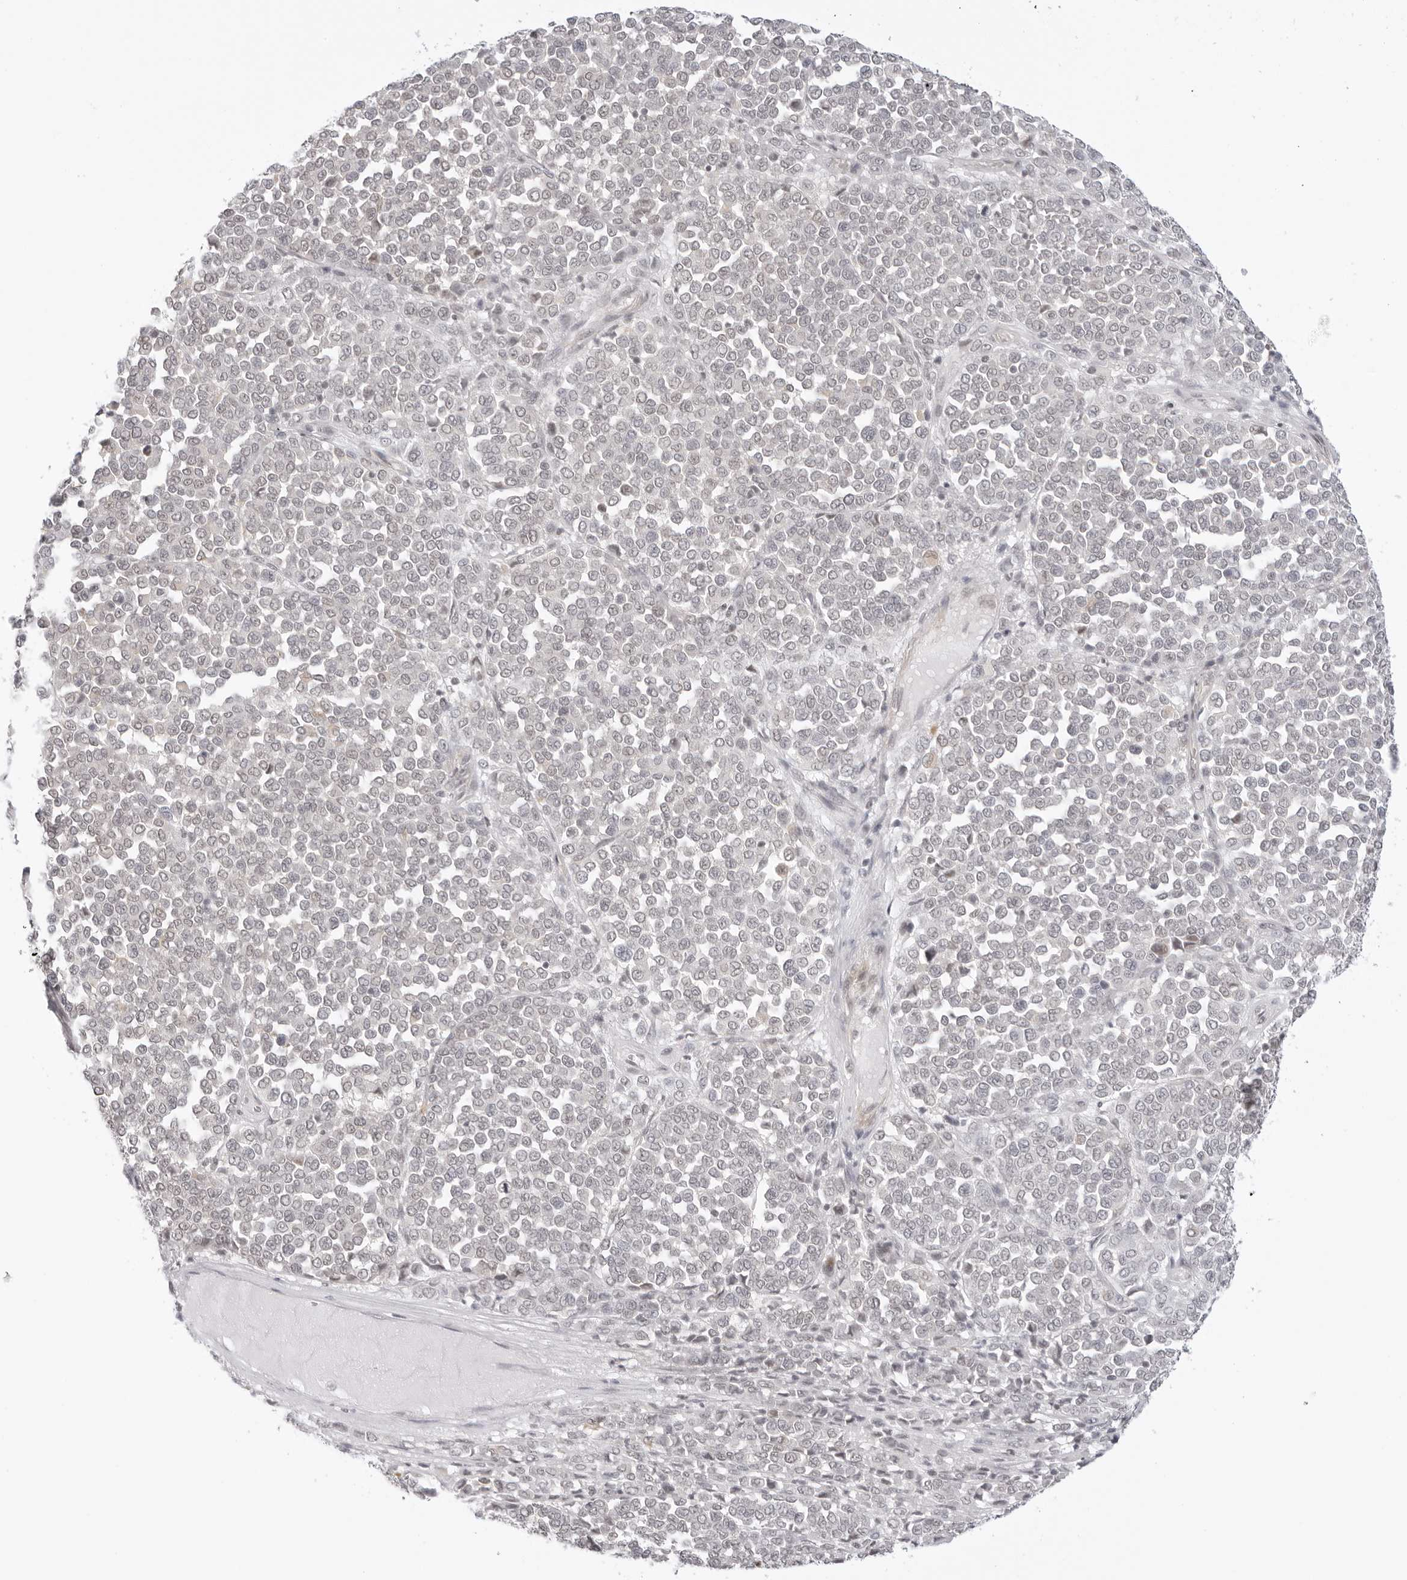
{"staining": {"intensity": "negative", "quantity": "none", "location": "none"}, "tissue": "melanoma", "cell_type": "Tumor cells", "image_type": "cancer", "snomed": [{"axis": "morphology", "description": "Malignant melanoma, Metastatic site"}, {"axis": "topography", "description": "Pancreas"}], "caption": "Tumor cells are negative for brown protein staining in malignant melanoma (metastatic site).", "gene": "TCIM", "patient": {"sex": "female", "age": 30}}